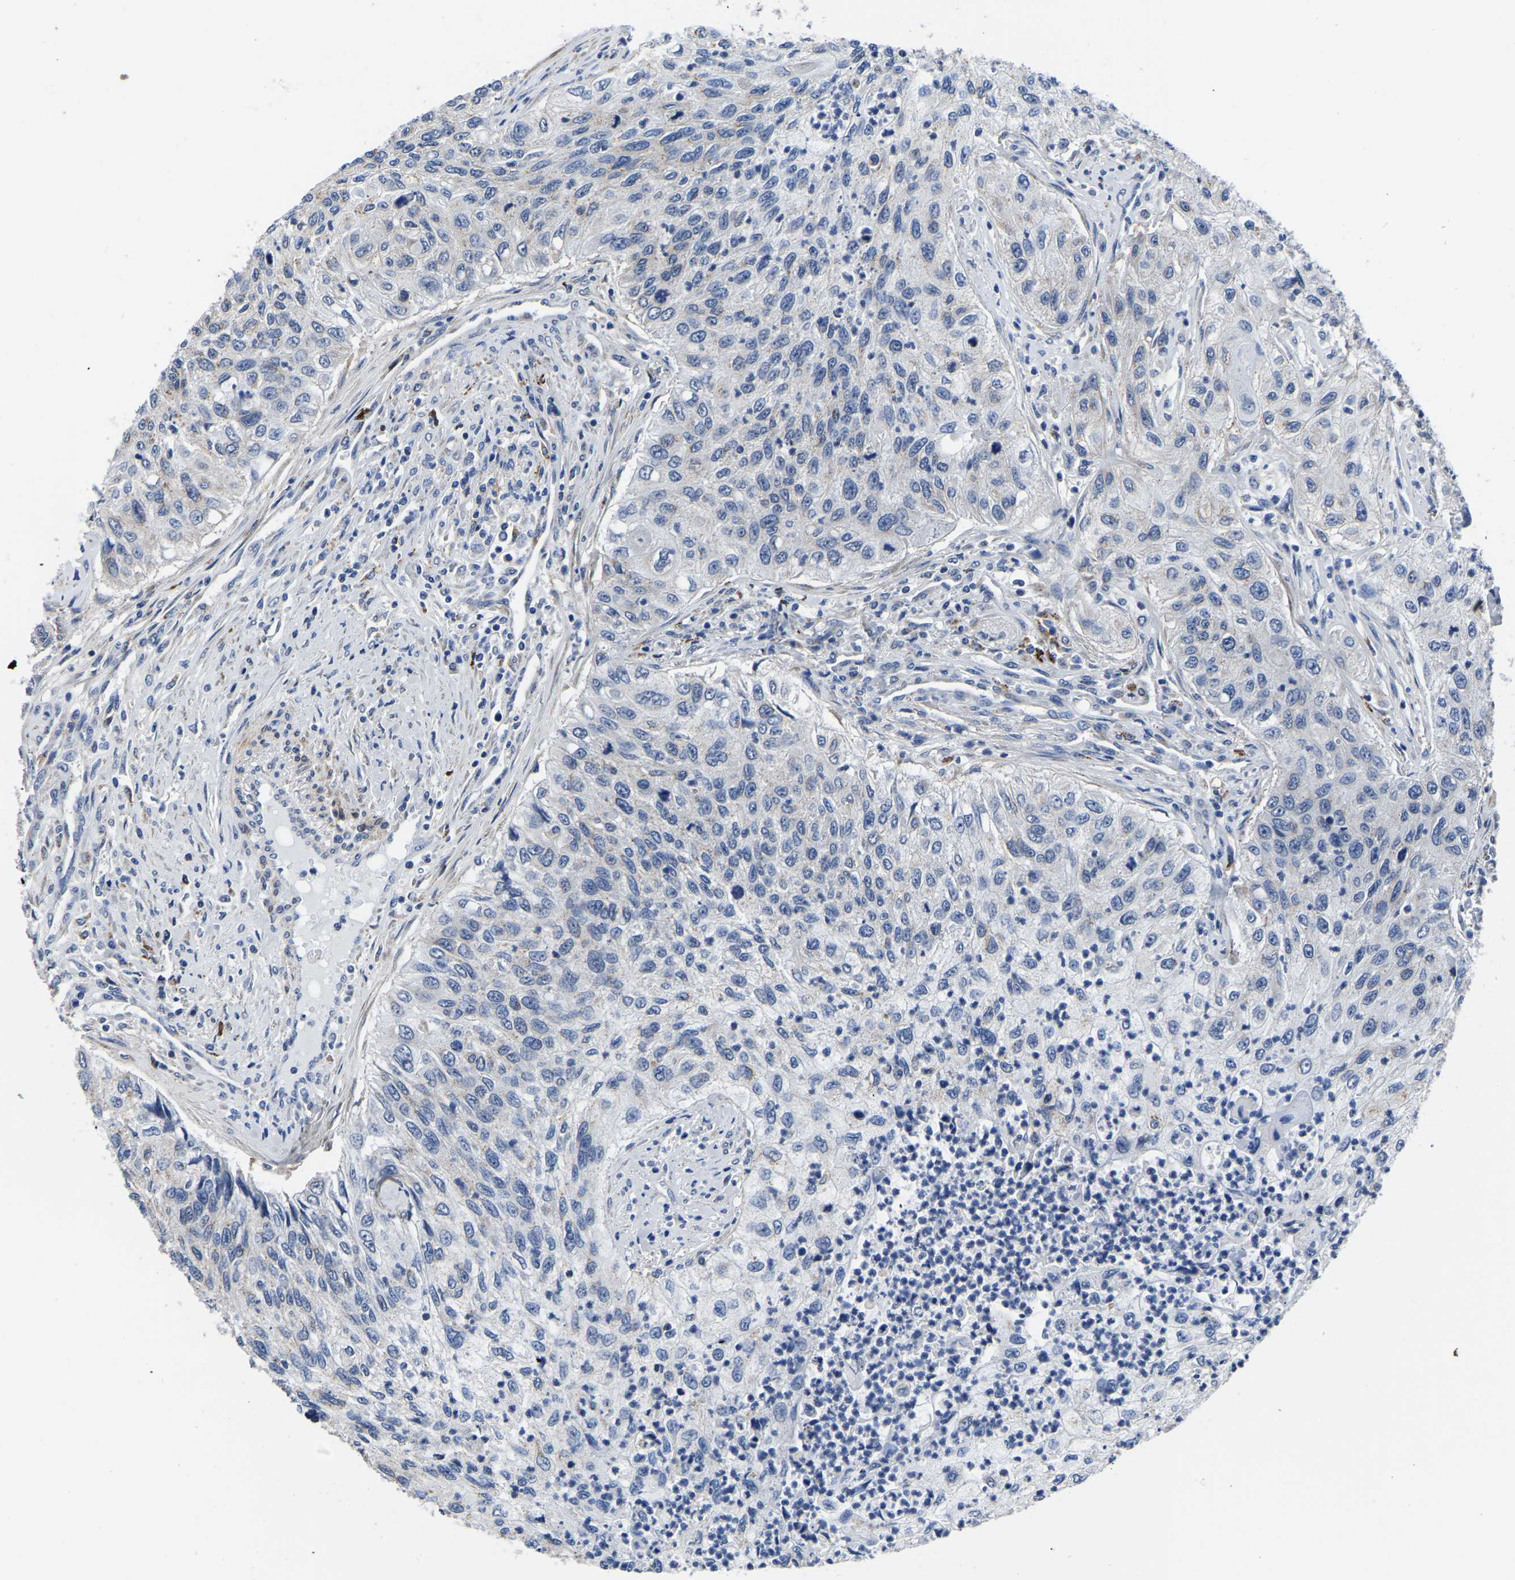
{"staining": {"intensity": "negative", "quantity": "none", "location": "none"}, "tissue": "urothelial cancer", "cell_type": "Tumor cells", "image_type": "cancer", "snomed": [{"axis": "morphology", "description": "Urothelial carcinoma, High grade"}, {"axis": "topography", "description": "Urinary bladder"}], "caption": "The histopathology image exhibits no staining of tumor cells in high-grade urothelial carcinoma.", "gene": "PDLIM7", "patient": {"sex": "female", "age": 60}}